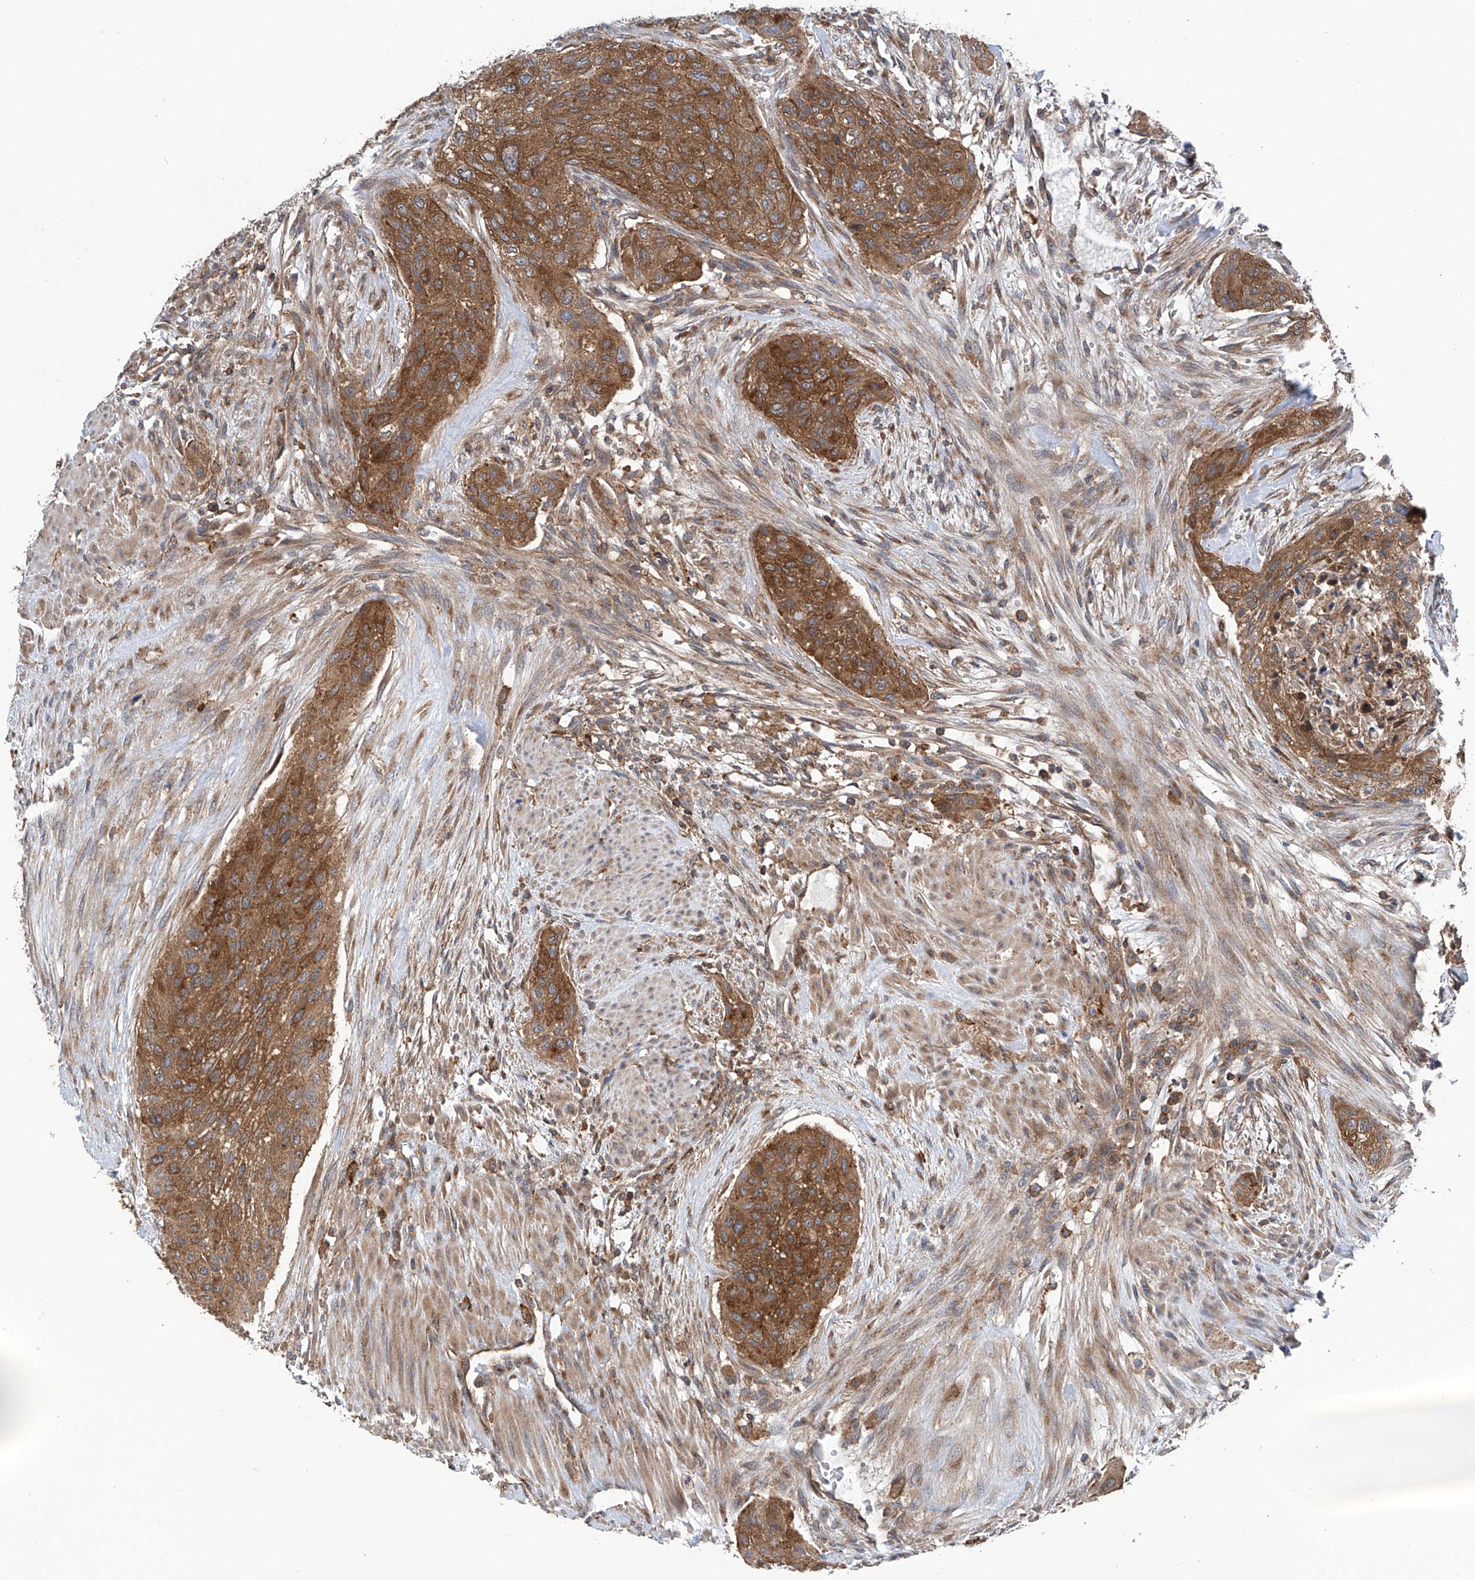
{"staining": {"intensity": "strong", "quantity": ">75%", "location": "cytoplasmic/membranous"}, "tissue": "urothelial cancer", "cell_type": "Tumor cells", "image_type": "cancer", "snomed": [{"axis": "morphology", "description": "Urothelial carcinoma, High grade"}, {"axis": "topography", "description": "Urinary bladder"}], "caption": "Immunohistochemical staining of human urothelial cancer shows high levels of strong cytoplasmic/membranous expression in about >75% of tumor cells.", "gene": "SMAP1", "patient": {"sex": "male", "age": 35}}